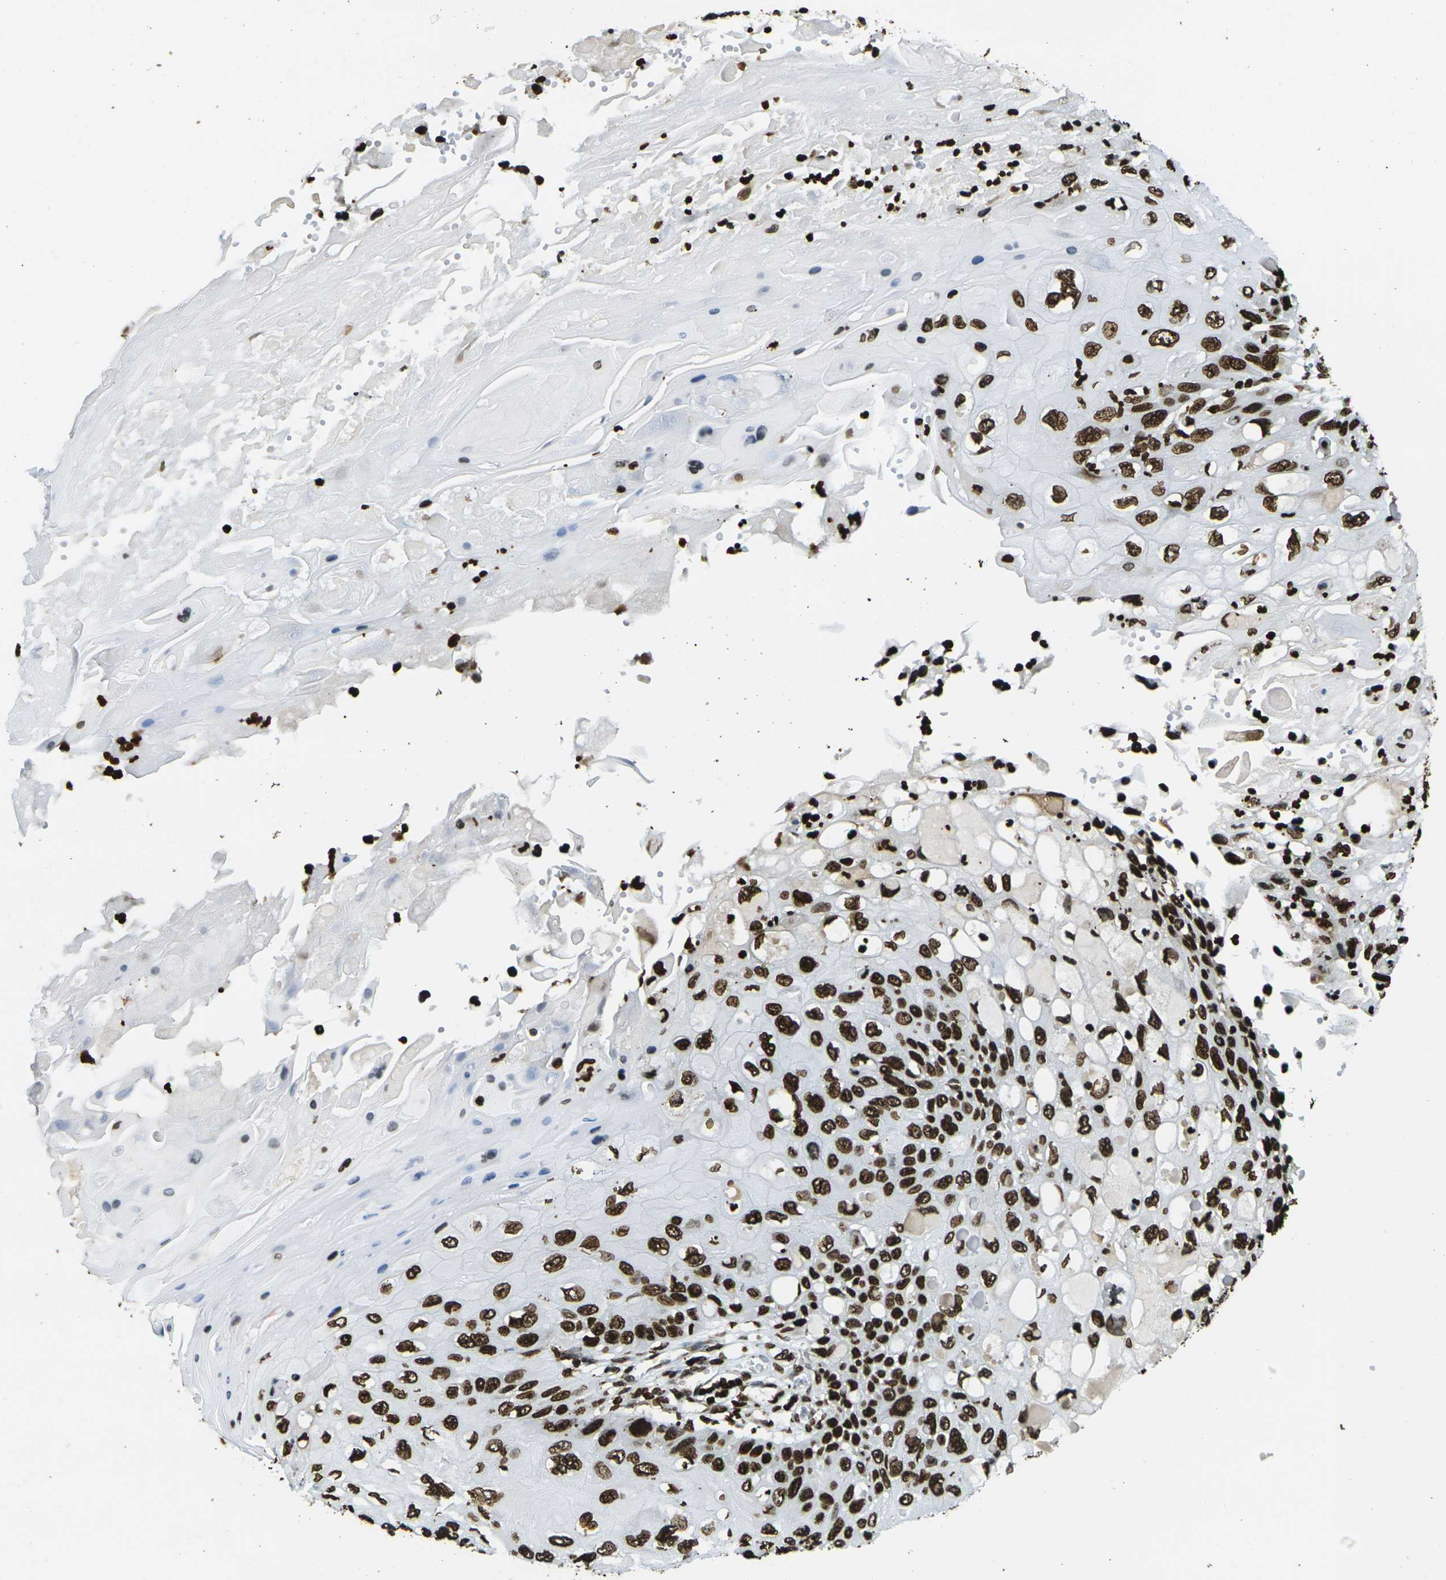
{"staining": {"intensity": "strong", "quantity": ">75%", "location": "nuclear"}, "tissue": "cervical cancer", "cell_type": "Tumor cells", "image_type": "cancer", "snomed": [{"axis": "morphology", "description": "Squamous cell carcinoma, NOS"}, {"axis": "topography", "description": "Cervix"}], "caption": "The photomicrograph displays staining of cervical cancer, revealing strong nuclear protein expression (brown color) within tumor cells.", "gene": "H1-2", "patient": {"sex": "female", "age": 70}}